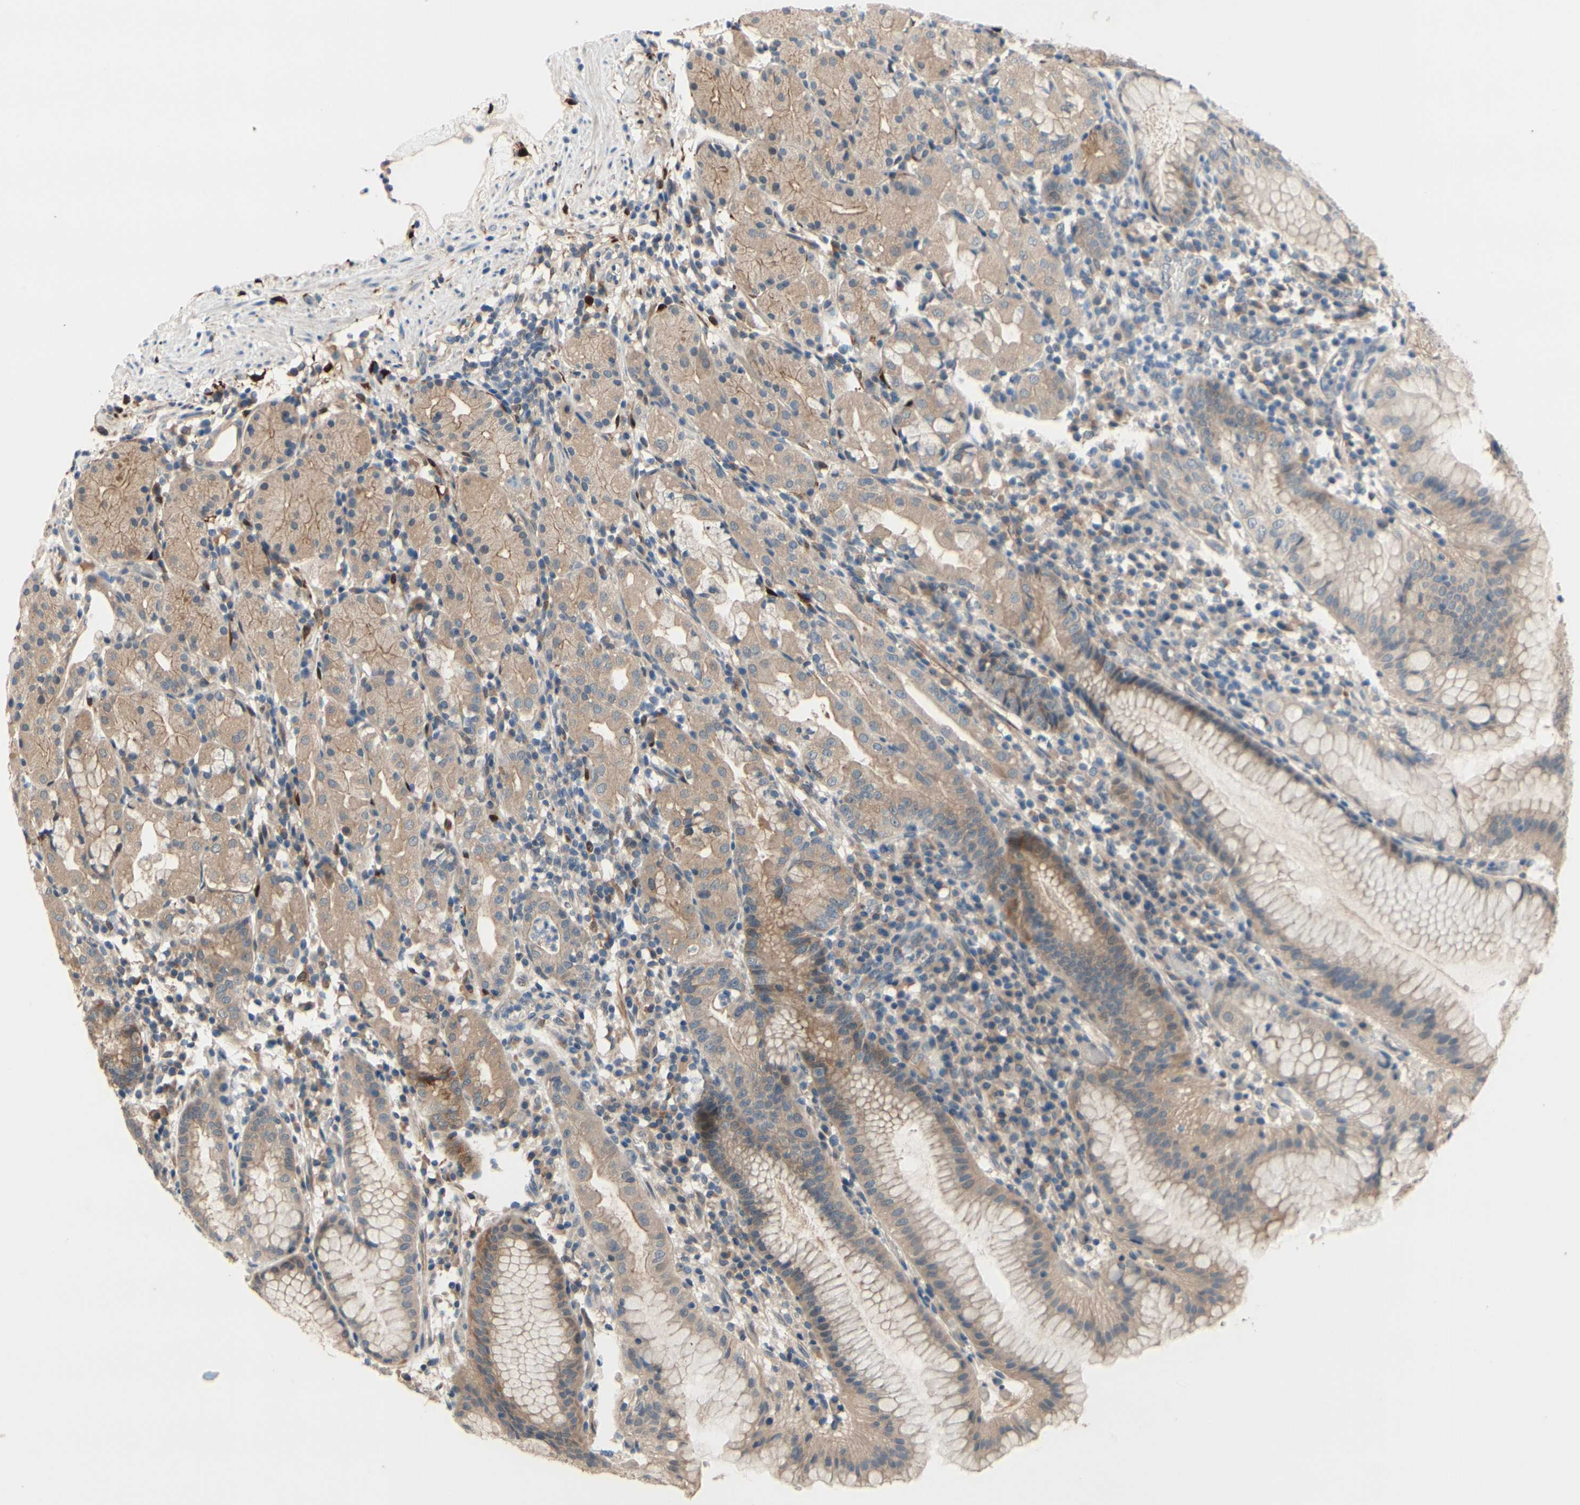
{"staining": {"intensity": "moderate", "quantity": "25%-75%", "location": "cytoplasmic/membranous"}, "tissue": "stomach", "cell_type": "Glandular cells", "image_type": "normal", "snomed": [{"axis": "morphology", "description": "Normal tissue, NOS"}, {"axis": "topography", "description": "Stomach"}, {"axis": "topography", "description": "Stomach, lower"}], "caption": "Protein staining of normal stomach demonstrates moderate cytoplasmic/membranous staining in about 25%-75% of glandular cells.", "gene": "ICAM5", "patient": {"sex": "female", "age": 75}}